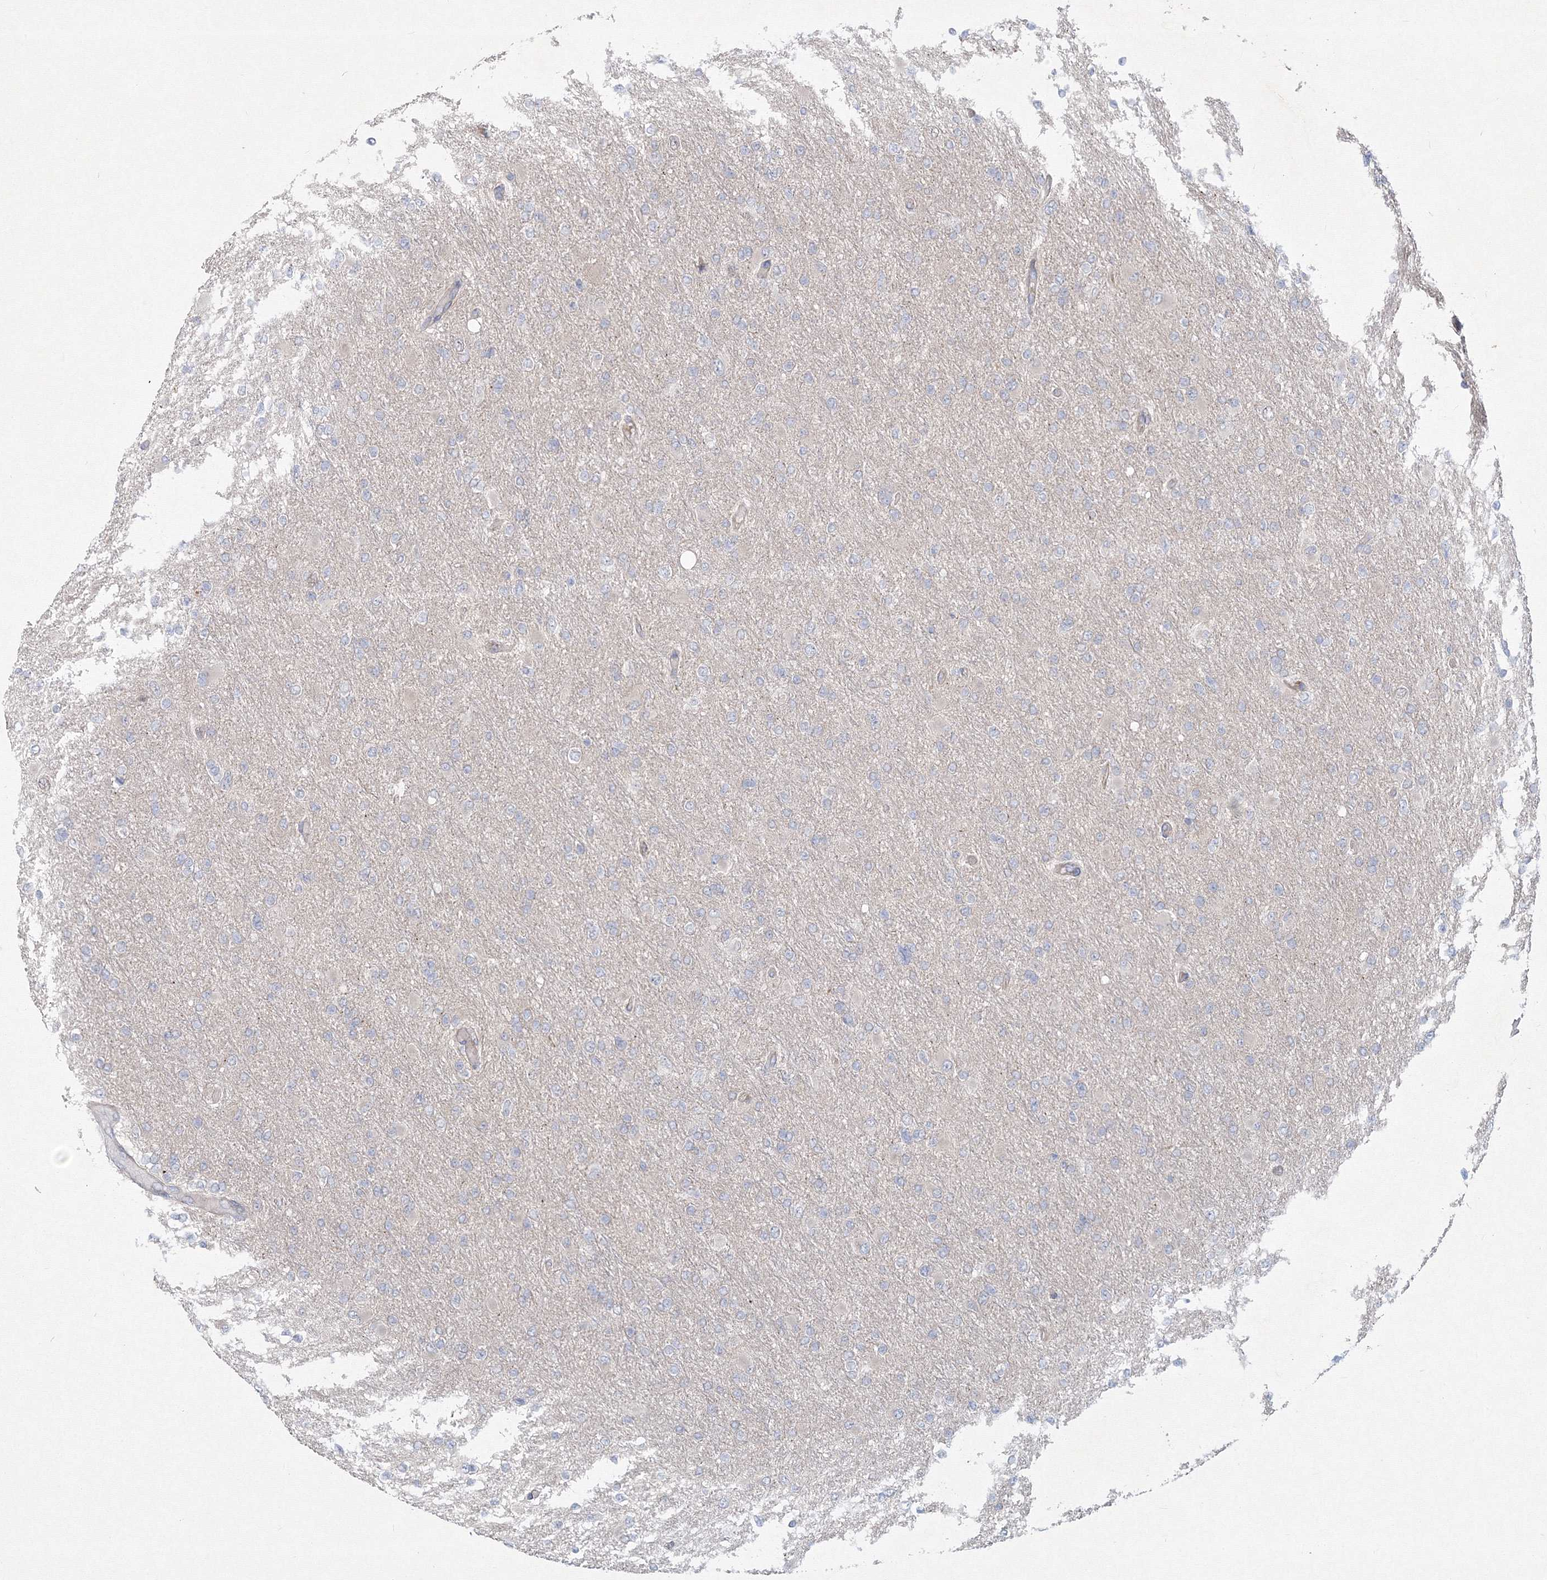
{"staining": {"intensity": "negative", "quantity": "none", "location": "none"}, "tissue": "glioma", "cell_type": "Tumor cells", "image_type": "cancer", "snomed": [{"axis": "morphology", "description": "Glioma, malignant, High grade"}, {"axis": "topography", "description": "Cerebral cortex"}], "caption": "An image of human glioma is negative for staining in tumor cells.", "gene": "WDR49", "patient": {"sex": "female", "age": 36}}